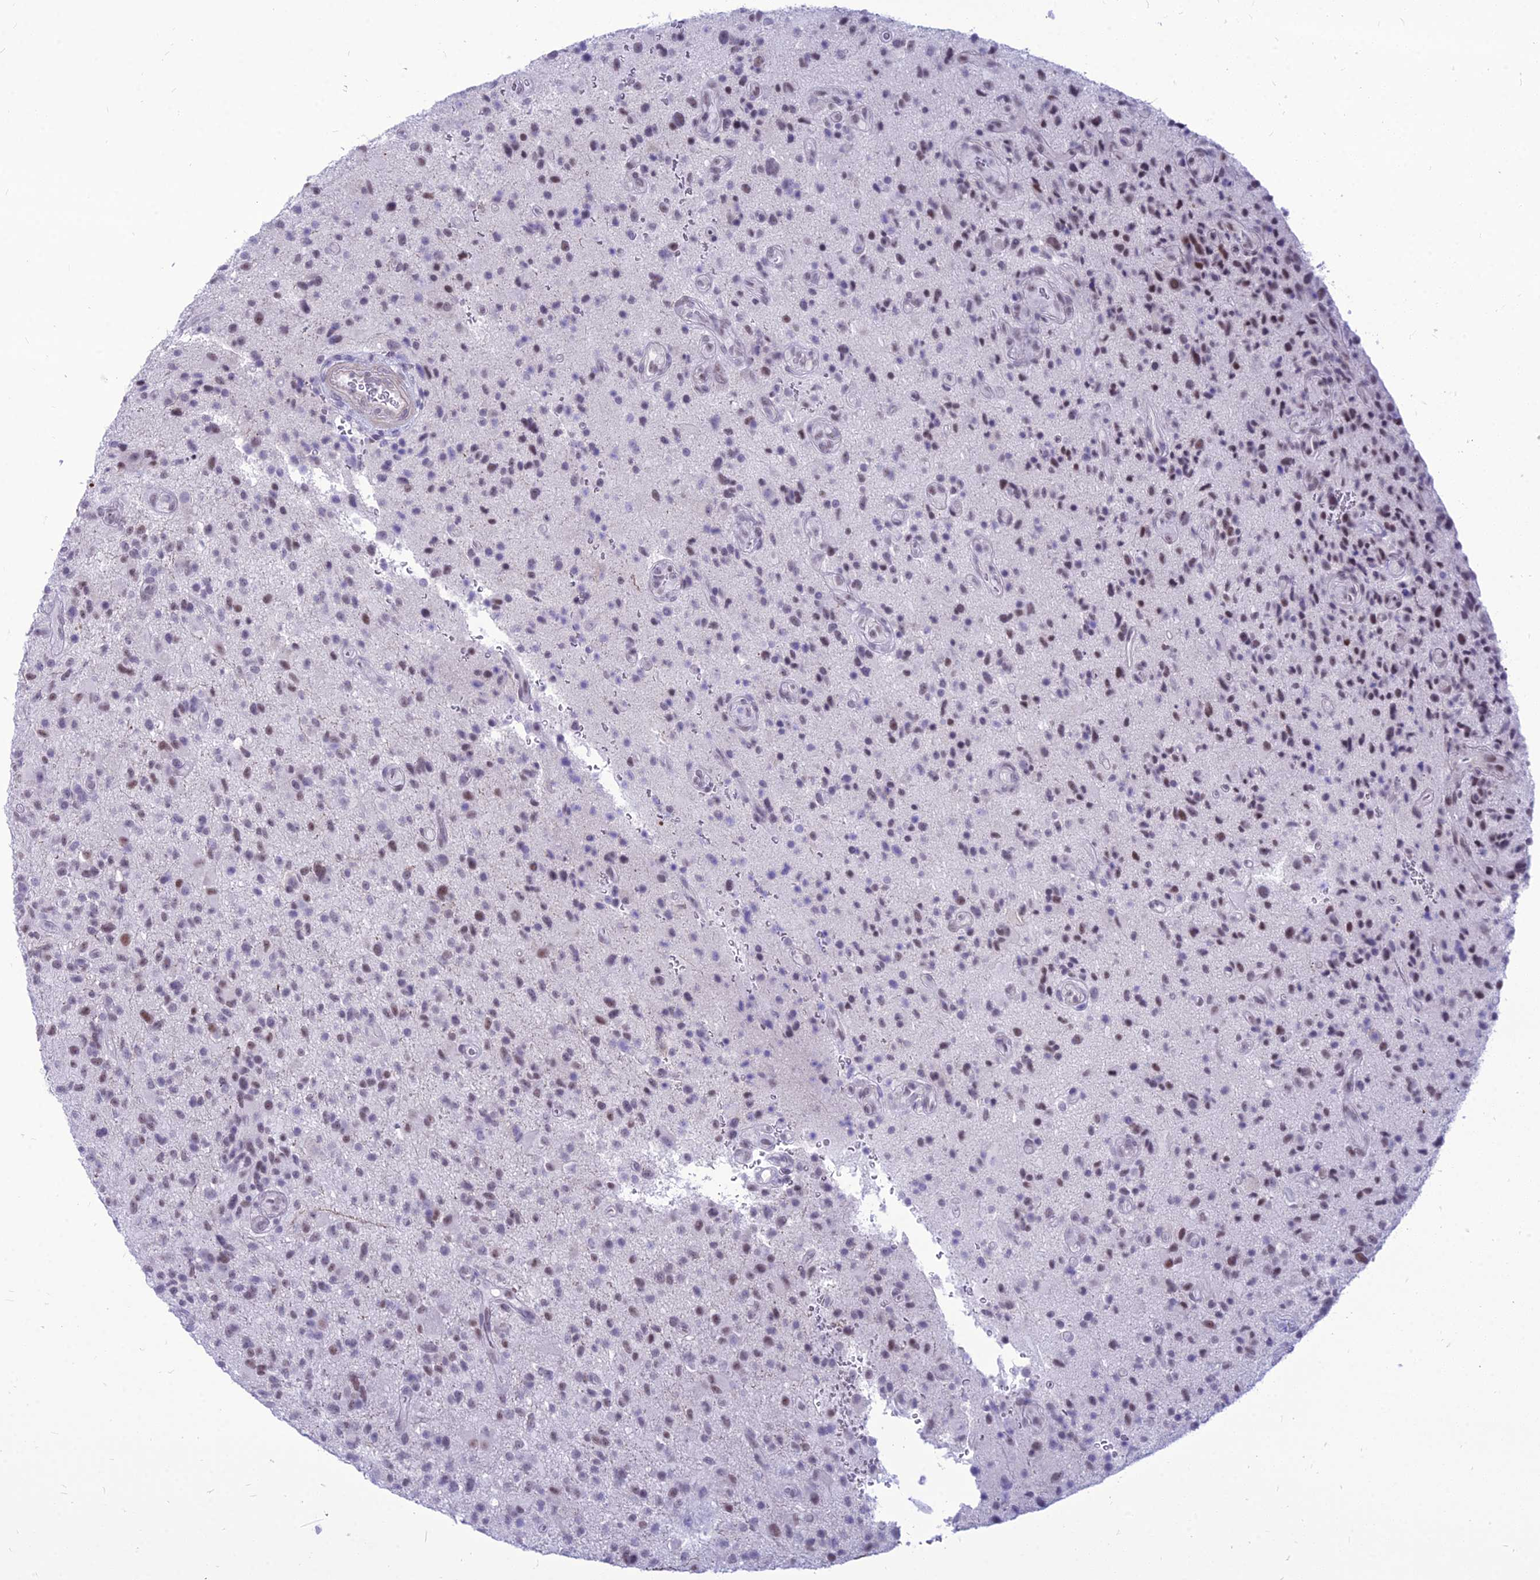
{"staining": {"intensity": "moderate", "quantity": "25%-75%", "location": "nuclear"}, "tissue": "glioma", "cell_type": "Tumor cells", "image_type": "cancer", "snomed": [{"axis": "morphology", "description": "Glioma, malignant, High grade"}, {"axis": "topography", "description": "Brain"}], "caption": "Brown immunohistochemical staining in glioma shows moderate nuclear expression in approximately 25%-75% of tumor cells.", "gene": "DHX40", "patient": {"sex": "male", "age": 47}}